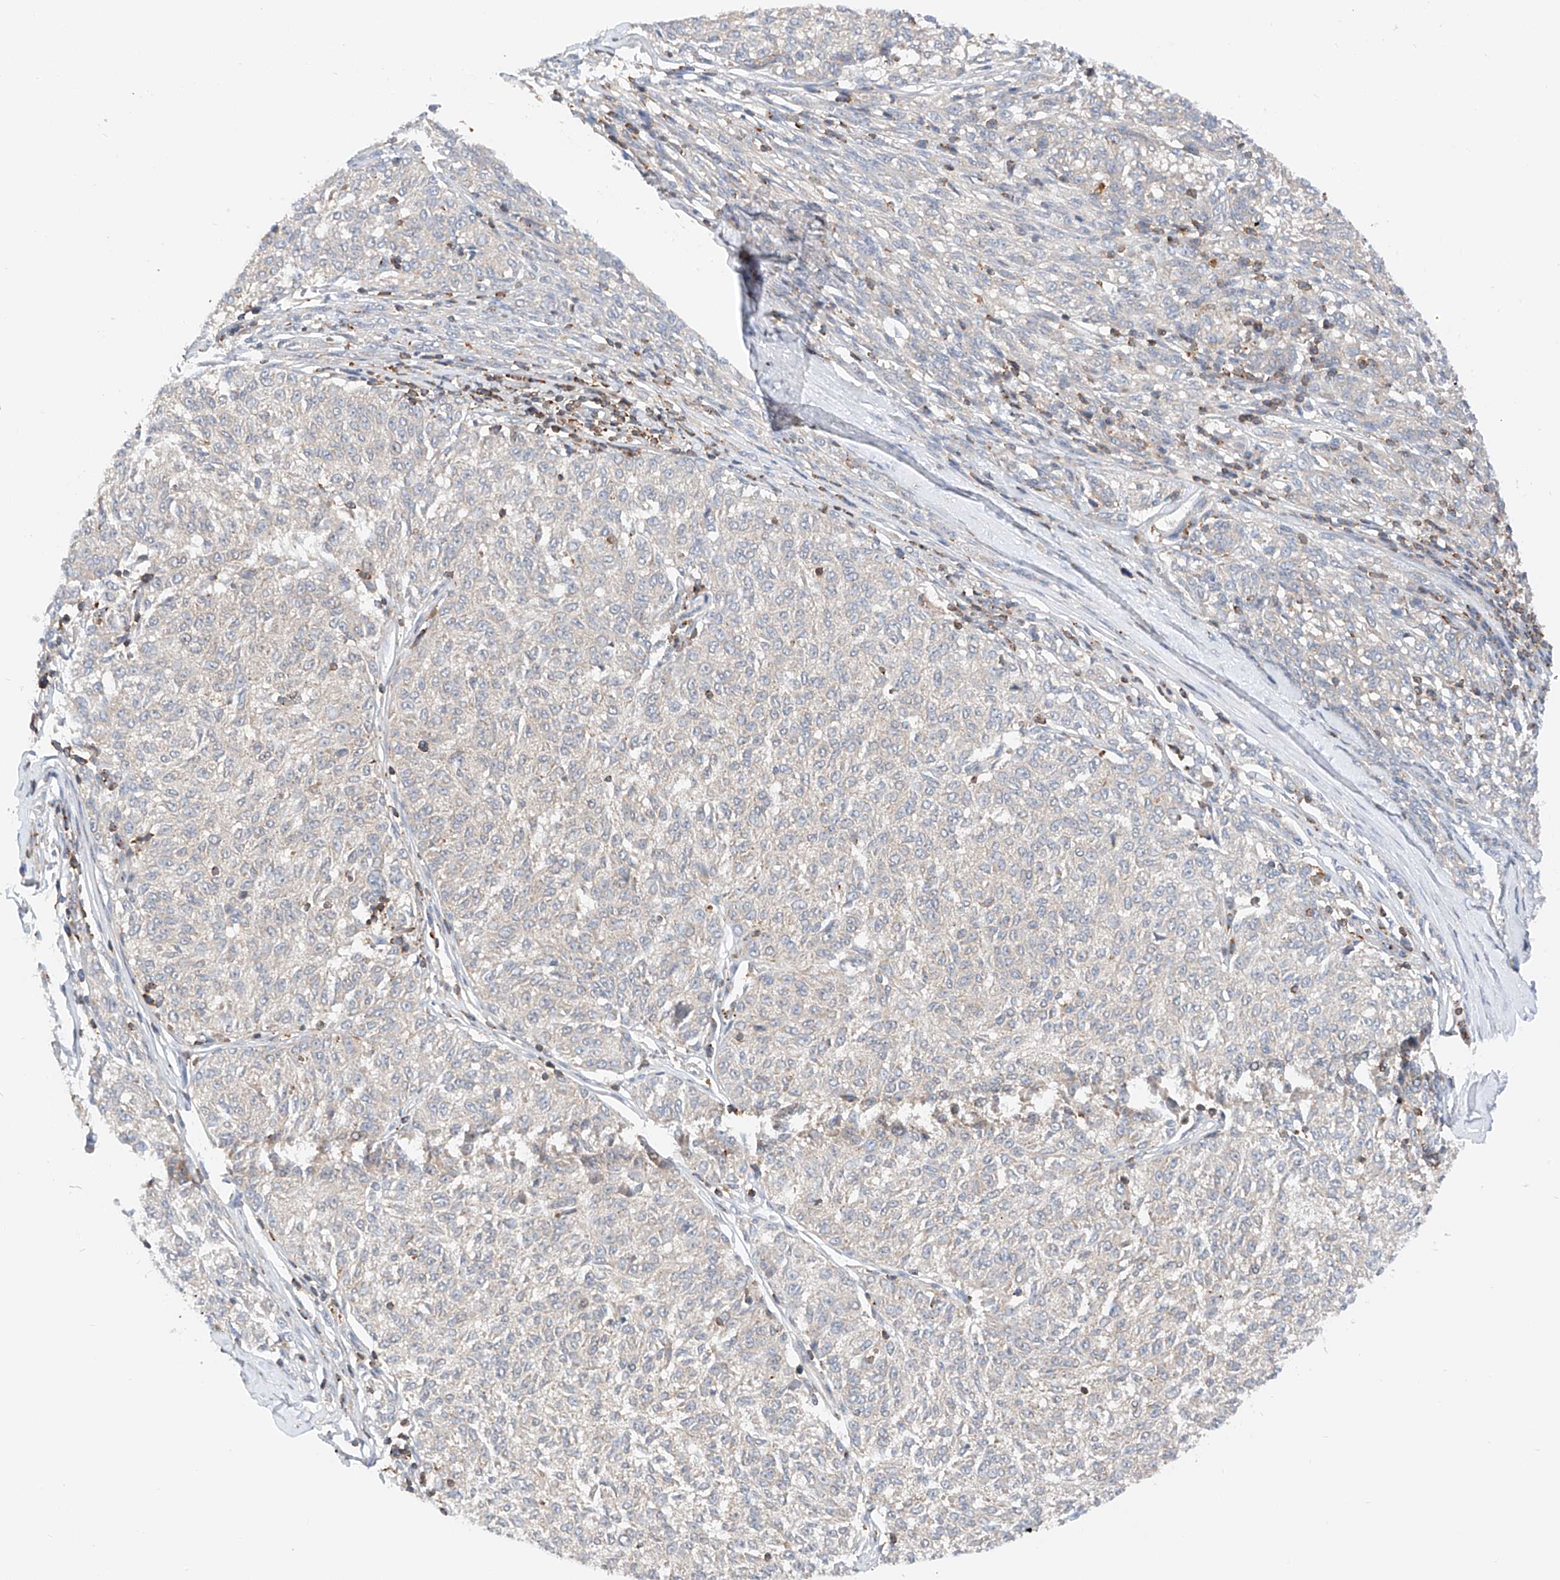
{"staining": {"intensity": "negative", "quantity": "none", "location": "none"}, "tissue": "melanoma", "cell_type": "Tumor cells", "image_type": "cancer", "snomed": [{"axis": "morphology", "description": "Malignant melanoma, NOS"}, {"axis": "topography", "description": "Skin"}], "caption": "High power microscopy photomicrograph of an immunohistochemistry (IHC) image of melanoma, revealing no significant staining in tumor cells.", "gene": "MFN2", "patient": {"sex": "female", "age": 72}}